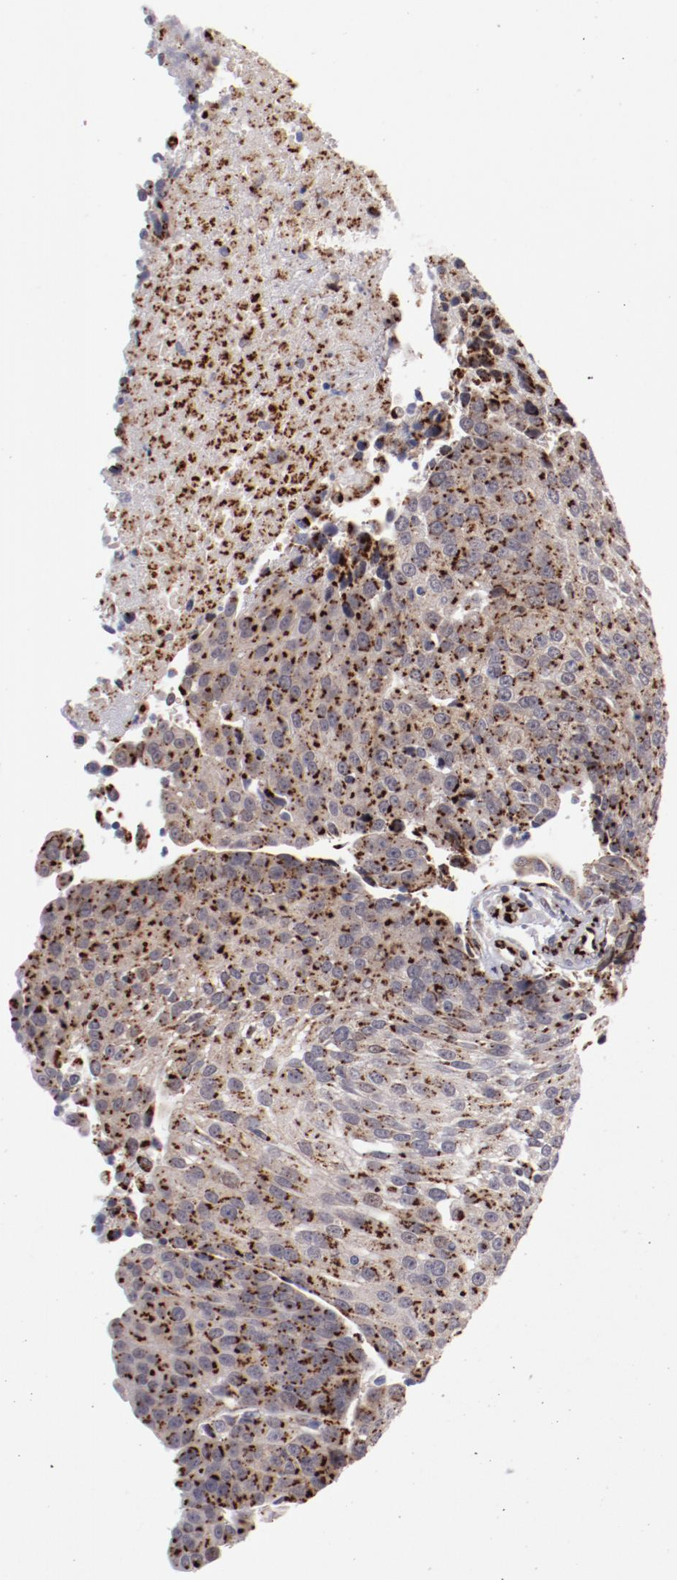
{"staining": {"intensity": "strong", "quantity": ">75%", "location": "cytoplasmic/membranous"}, "tissue": "urothelial cancer", "cell_type": "Tumor cells", "image_type": "cancer", "snomed": [{"axis": "morphology", "description": "Urothelial carcinoma, High grade"}, {"axis": "topography", "description": "Urinary bladder"}], "caption": "Urothelial cancer stained with a protein marker reveals strong staining in tumor cells.", "gene": "GOLIM4", "patient": {"sex": "female", "age": 85}}